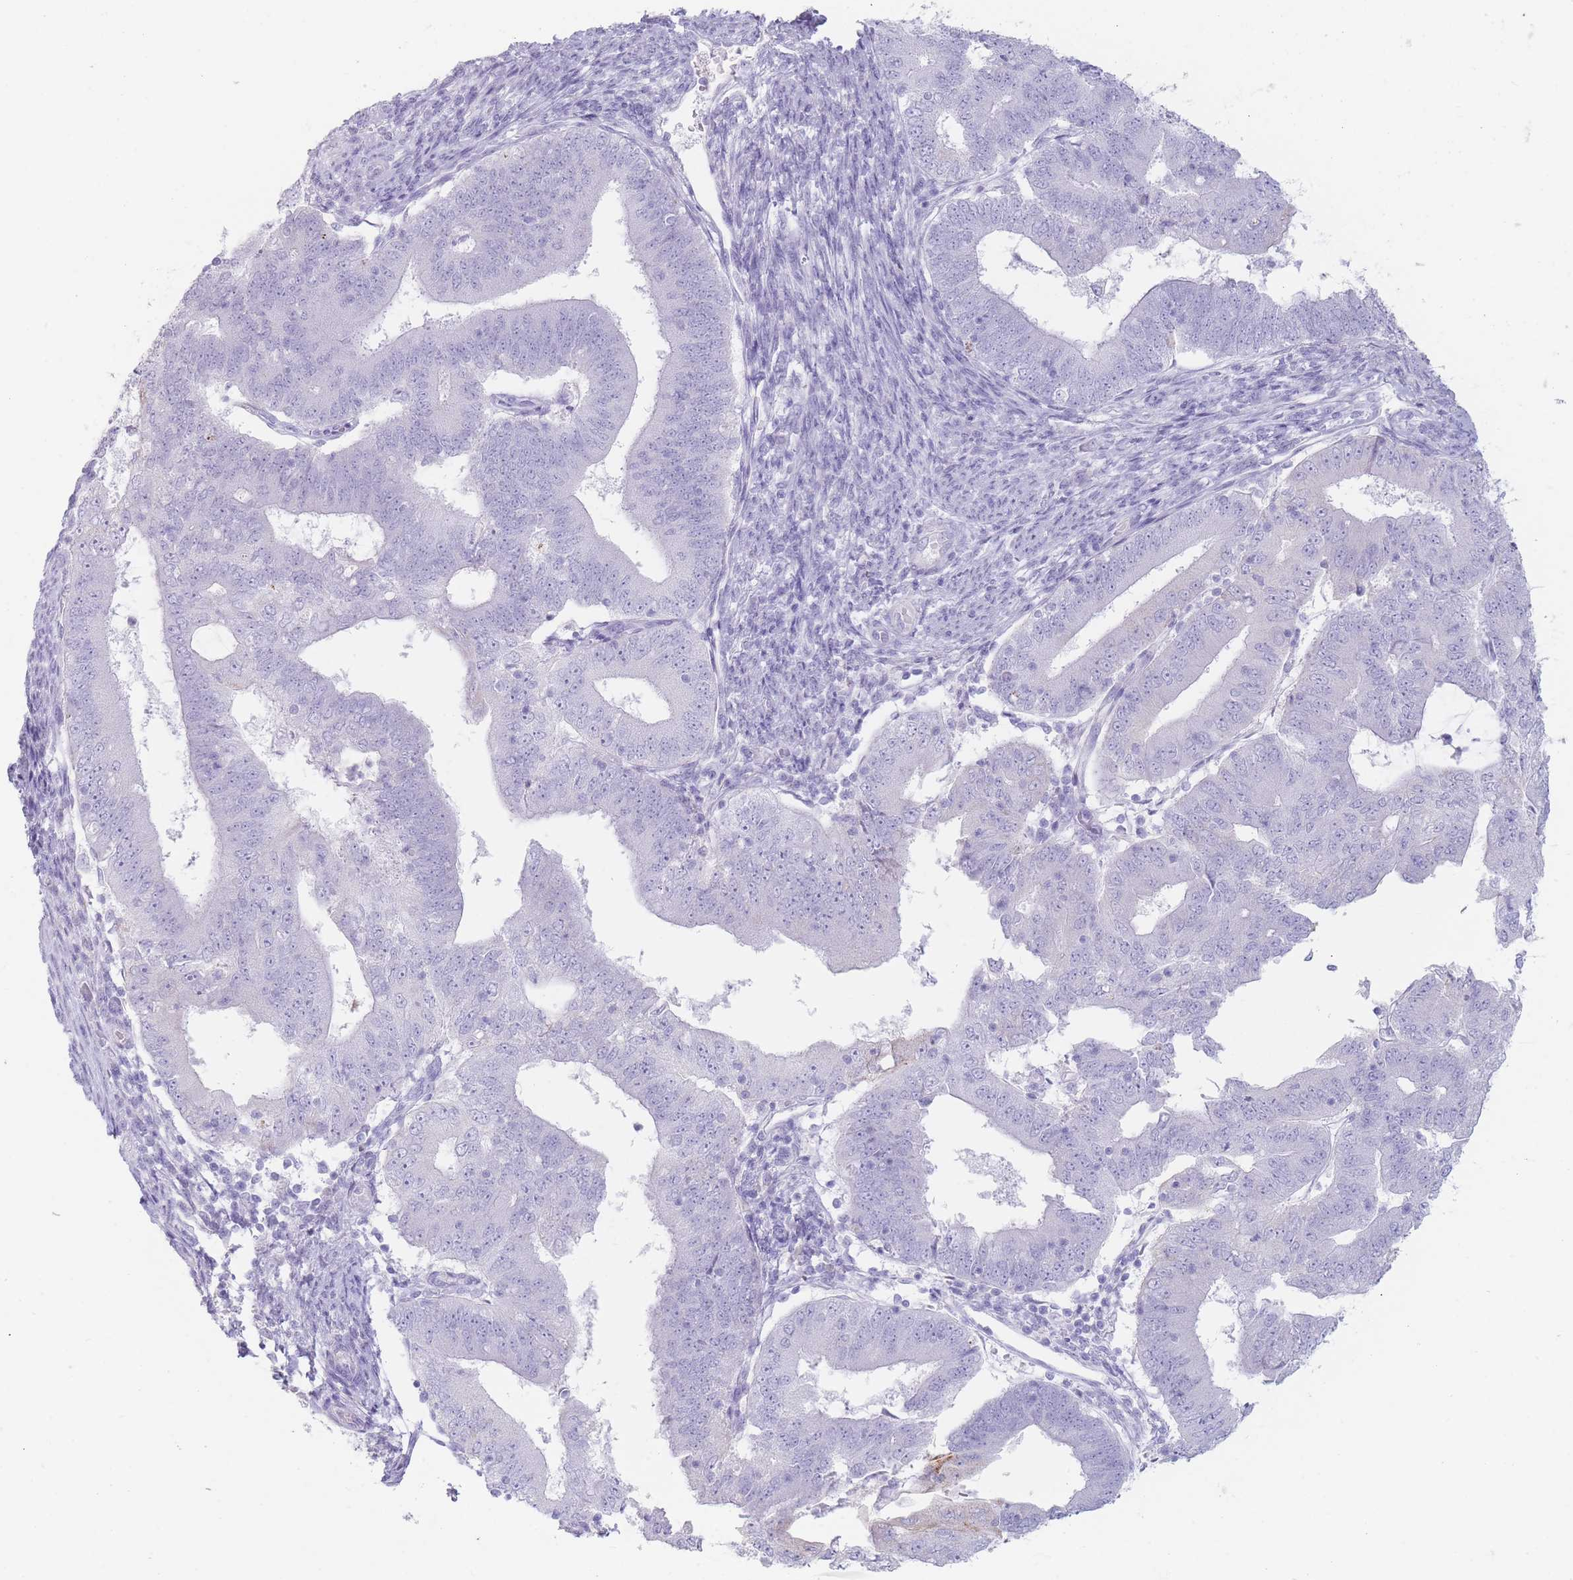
{"staining": {"intensity": "negative", "quantity": "none", "location": "none"}, "tissue": "endometrial cancer", "cell_type": "Tumor cells", "image_type": "cancer", "snomed": [{"axis": "morphology", "description": "Adenocarcinoma, NOS"}, {"axis": "topography", "description": "Endometrium"}], "caption": "A high-resolution image shows IHC staining of endometrial cancer (adenocarcinoma), which exhibits no significant staining in tumor cells.", "gene": "GPR12", "patient": {"sex": "female", "age": 70}}